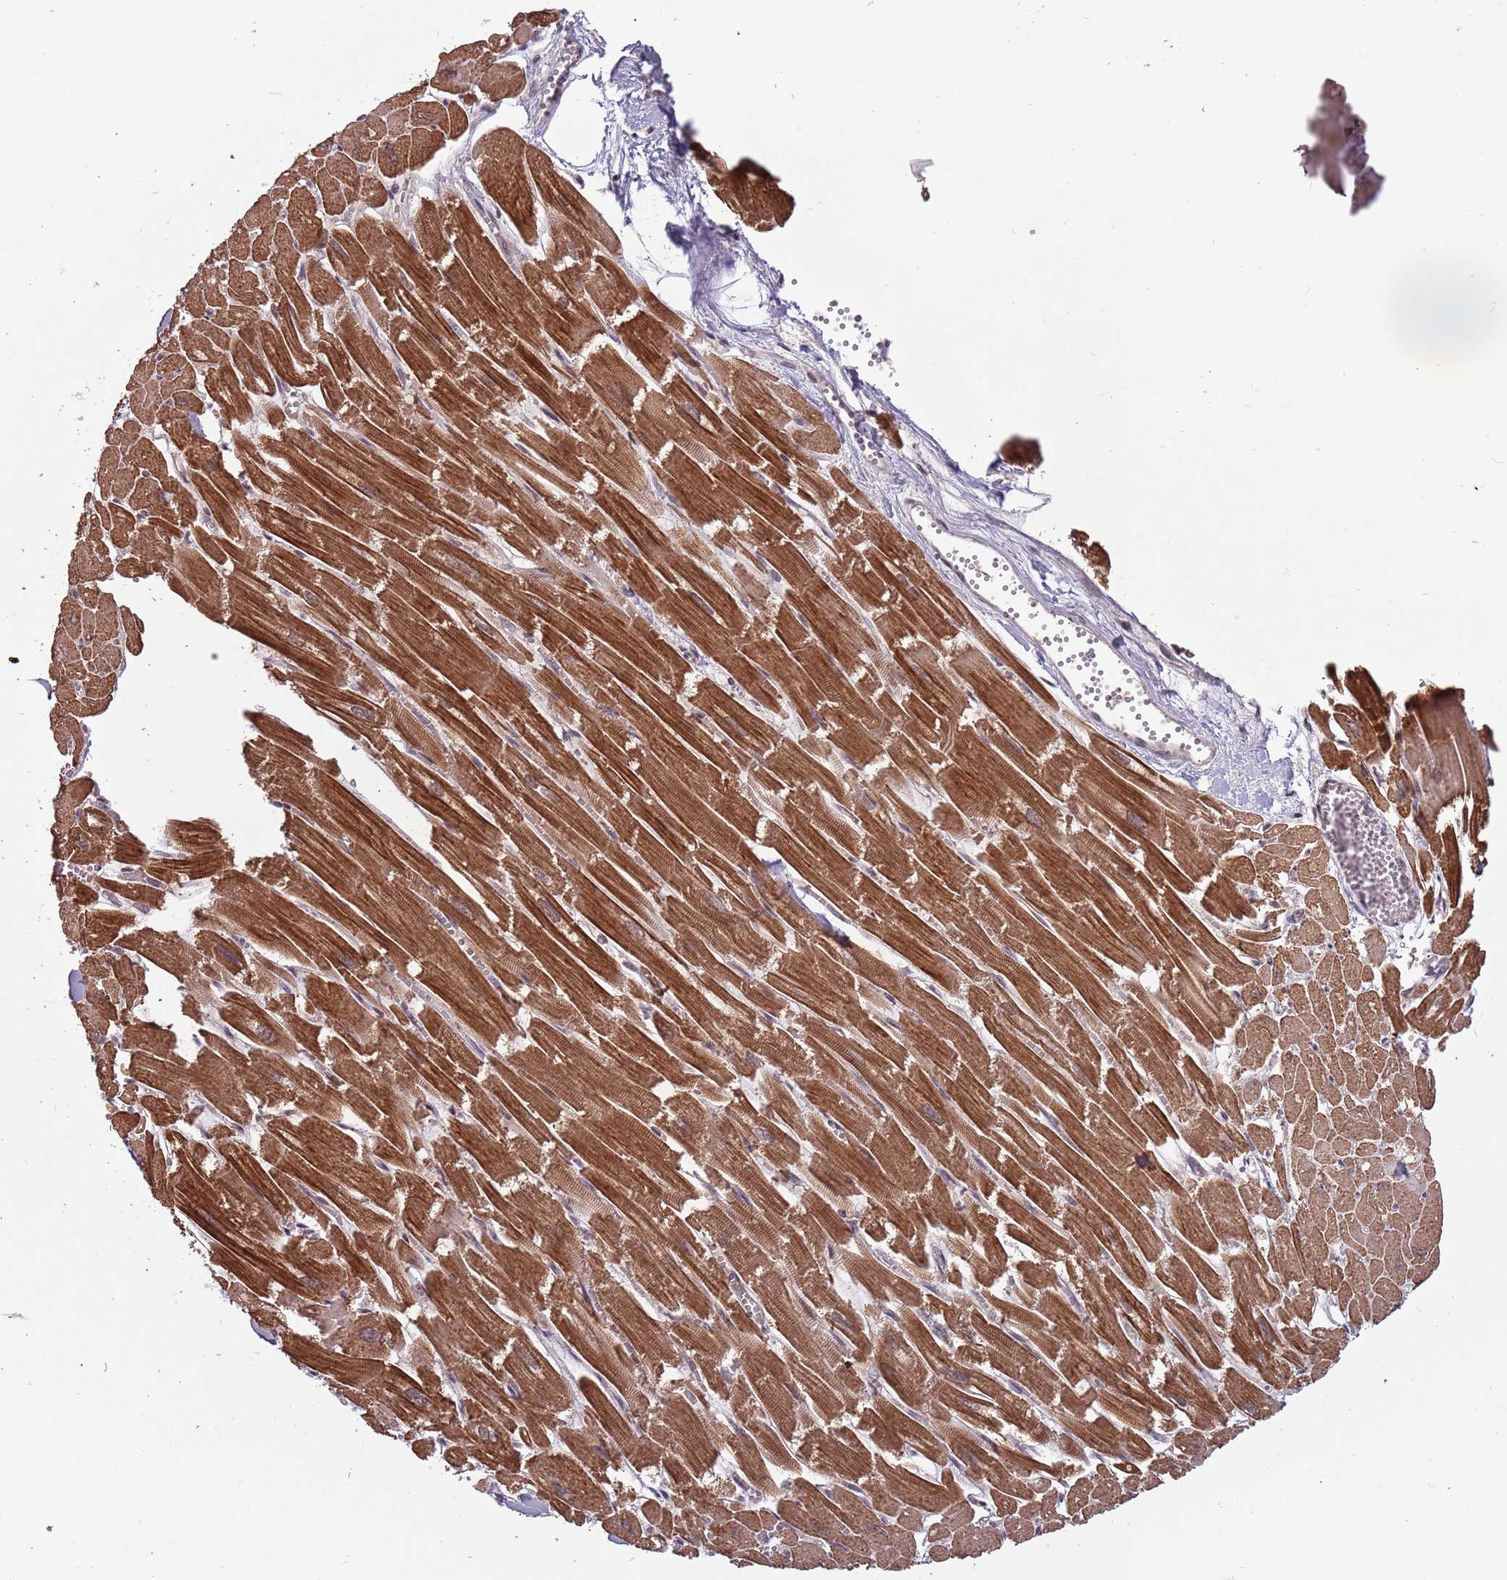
{"staining": {"intensity": "strong", "quantity": ">75%", "location": "cytoplasmic/membranous"}, "tissue": "heart muscle", "cell_type": "Cardiomyocytes", "image_type": "normal", "snomed": [{"axis": "morphology", "description": "Normal tissue, NOS"}, {"axis": "topography", "description": "Heart"}], "caption": "Approximately >75% of cardiomyocytes in unremarkable human heart muscle reveal strong cytoplasmic/membranous protein positivity as visualized by brown immunohistochemical staining.", "gene": "SUDS3", "patient": {"sex": "male", "age": 54}}